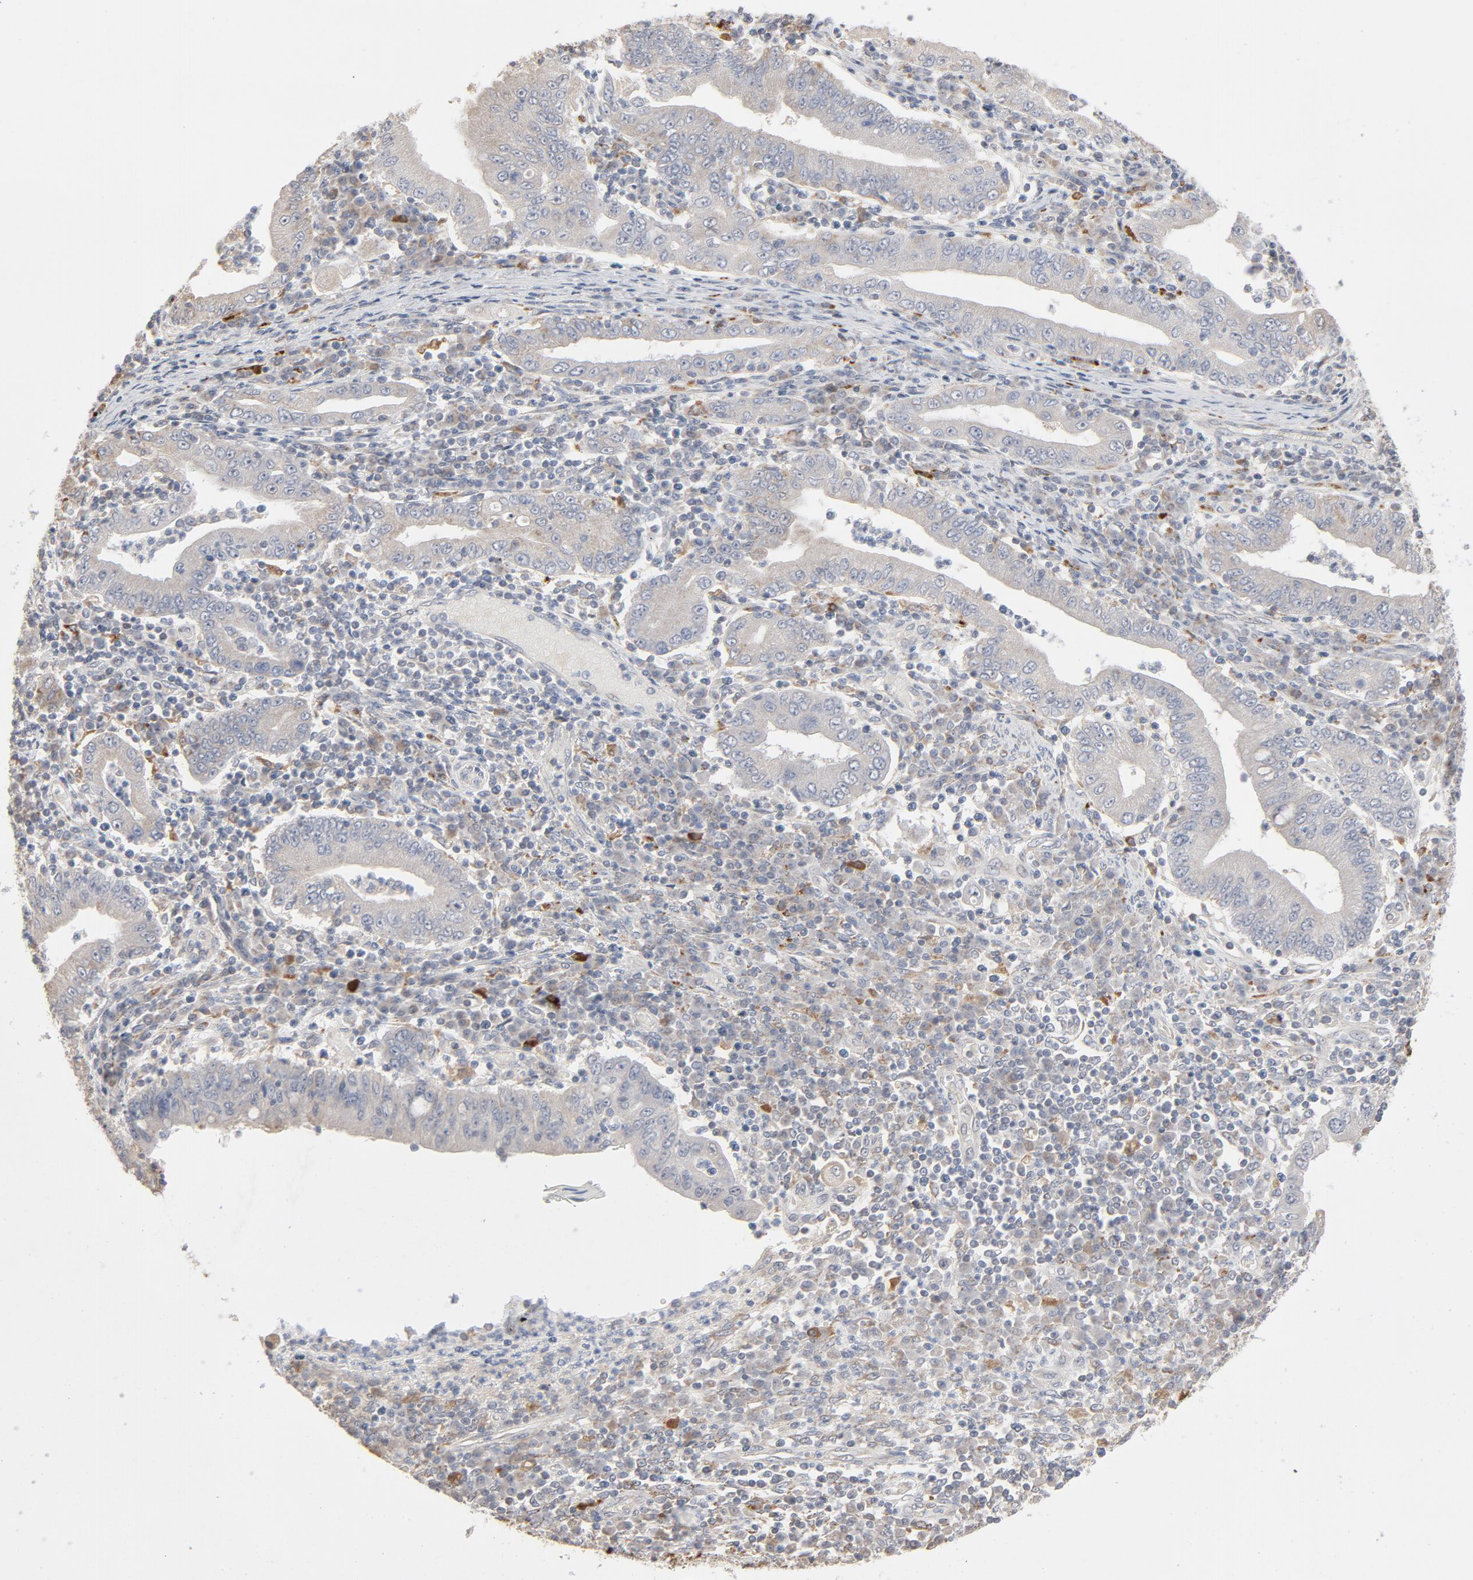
{"staining": {"intensity": "negative", "quantity": "none", "location": "none"}, "tissue": "stomach cancer", "cell_type": "Tumor cells", "image_type": "cancer", "snomed": [{"axis": "morphology", "description": "Normal tissue, NOS"}, {"axis": "morphology", "description": "Adenocarcinoma, NOS"}, {"axis": "topography", "description": "Esophagus"}, {"axis": "topography", "description": "Stomach, upper"}, {"axis": "topography", "description": "Peripheral nerve tissue"}], "caption": "Stomach cancer (adenocarcinoma) stained for a protein using immunohistochemistry (IHC) reveals no positivity tumor cells.", "gene": "POMT2", "patient": {"sex": "male", "age": 62}}